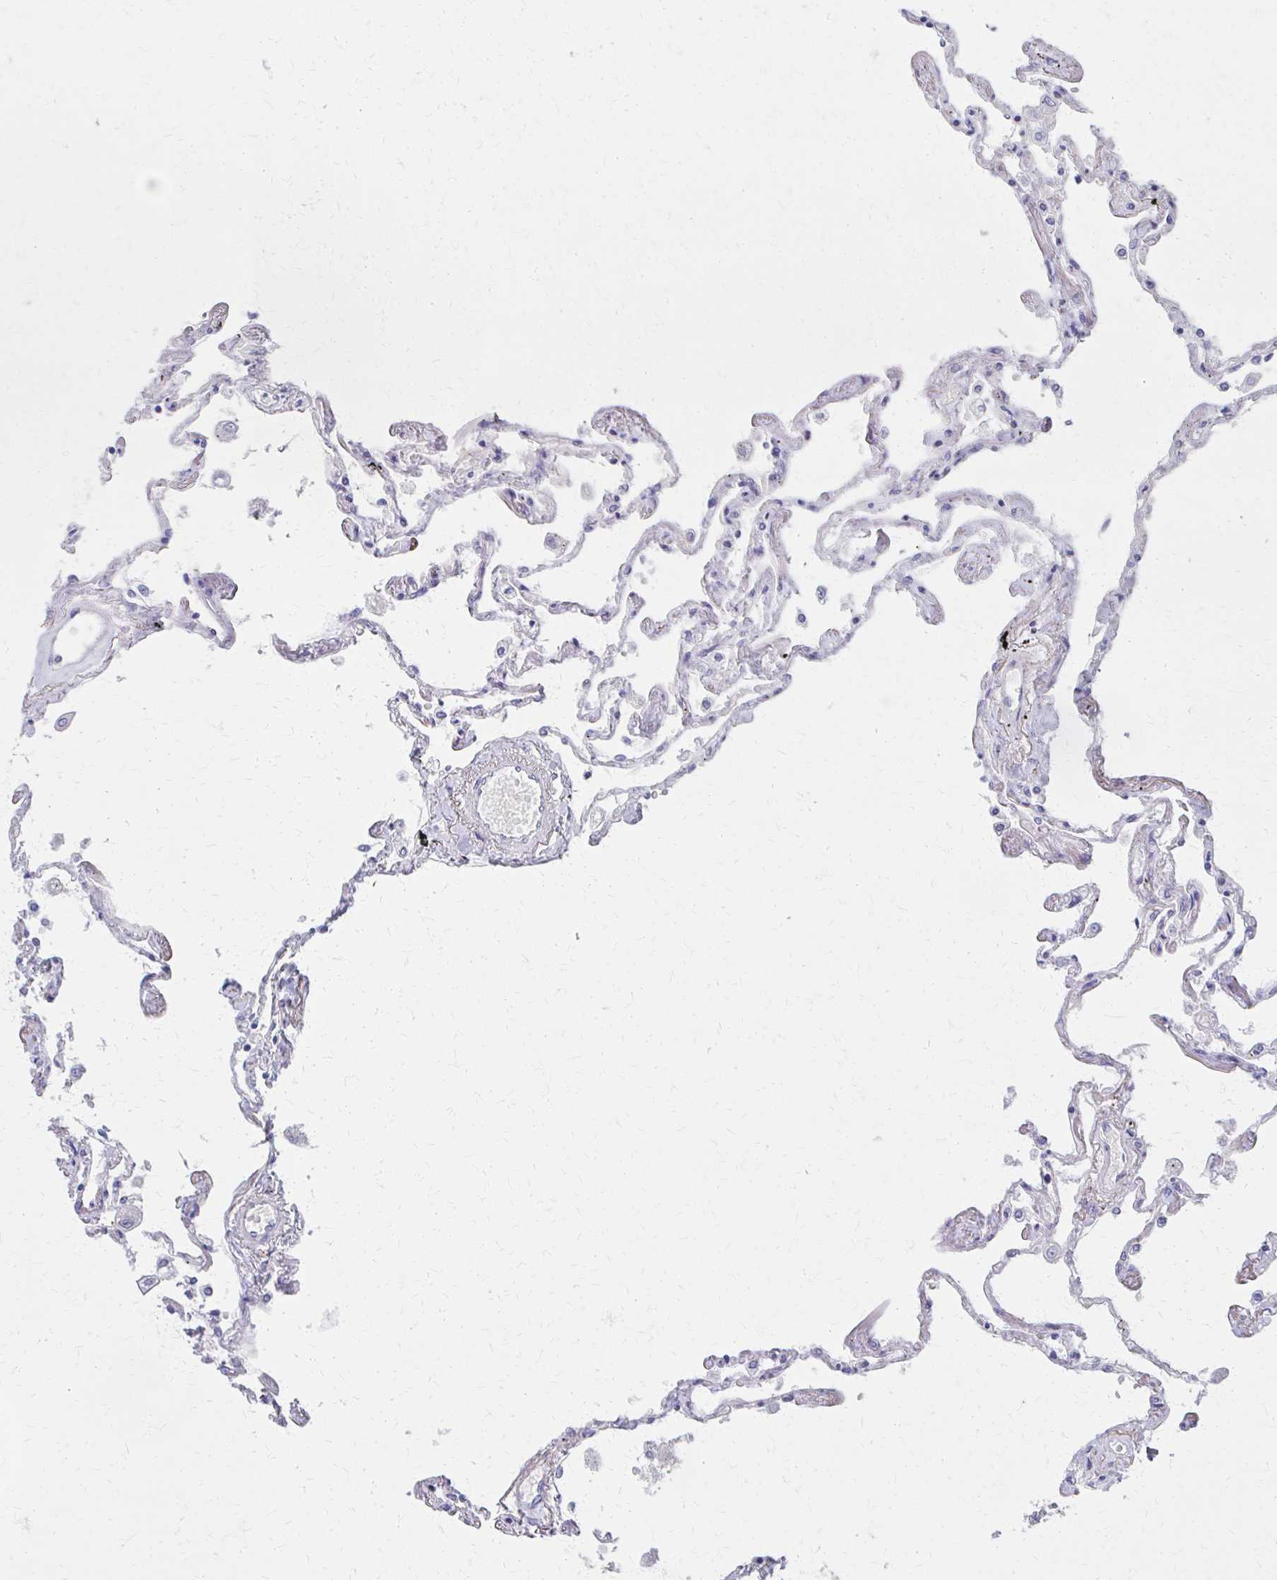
{"staining": {"intensity": "negative", "quantity": "none", "location": "none"}, "tissue": "lung", "cell_type": "Alveolar cells", "image_type": "normal", "snomed": [{"axis": "morphology", "description": "Normal tissue, NOS"}, {"axis": "morphology", "description": "Adenocarcinoma, NOS"}, {"axis": "topography", "description": "Cartilage tissue"}, {"axis": "topography", "description": "Lung"}], "caption": "Immunohistochemistry (IHC) micrograph of unremarkable human lung stained for a protein (brown), which exhibits no positivity in alveolar cells.", "gene": "MS4A2", "patient": {"sex": "female", "age": 67}}